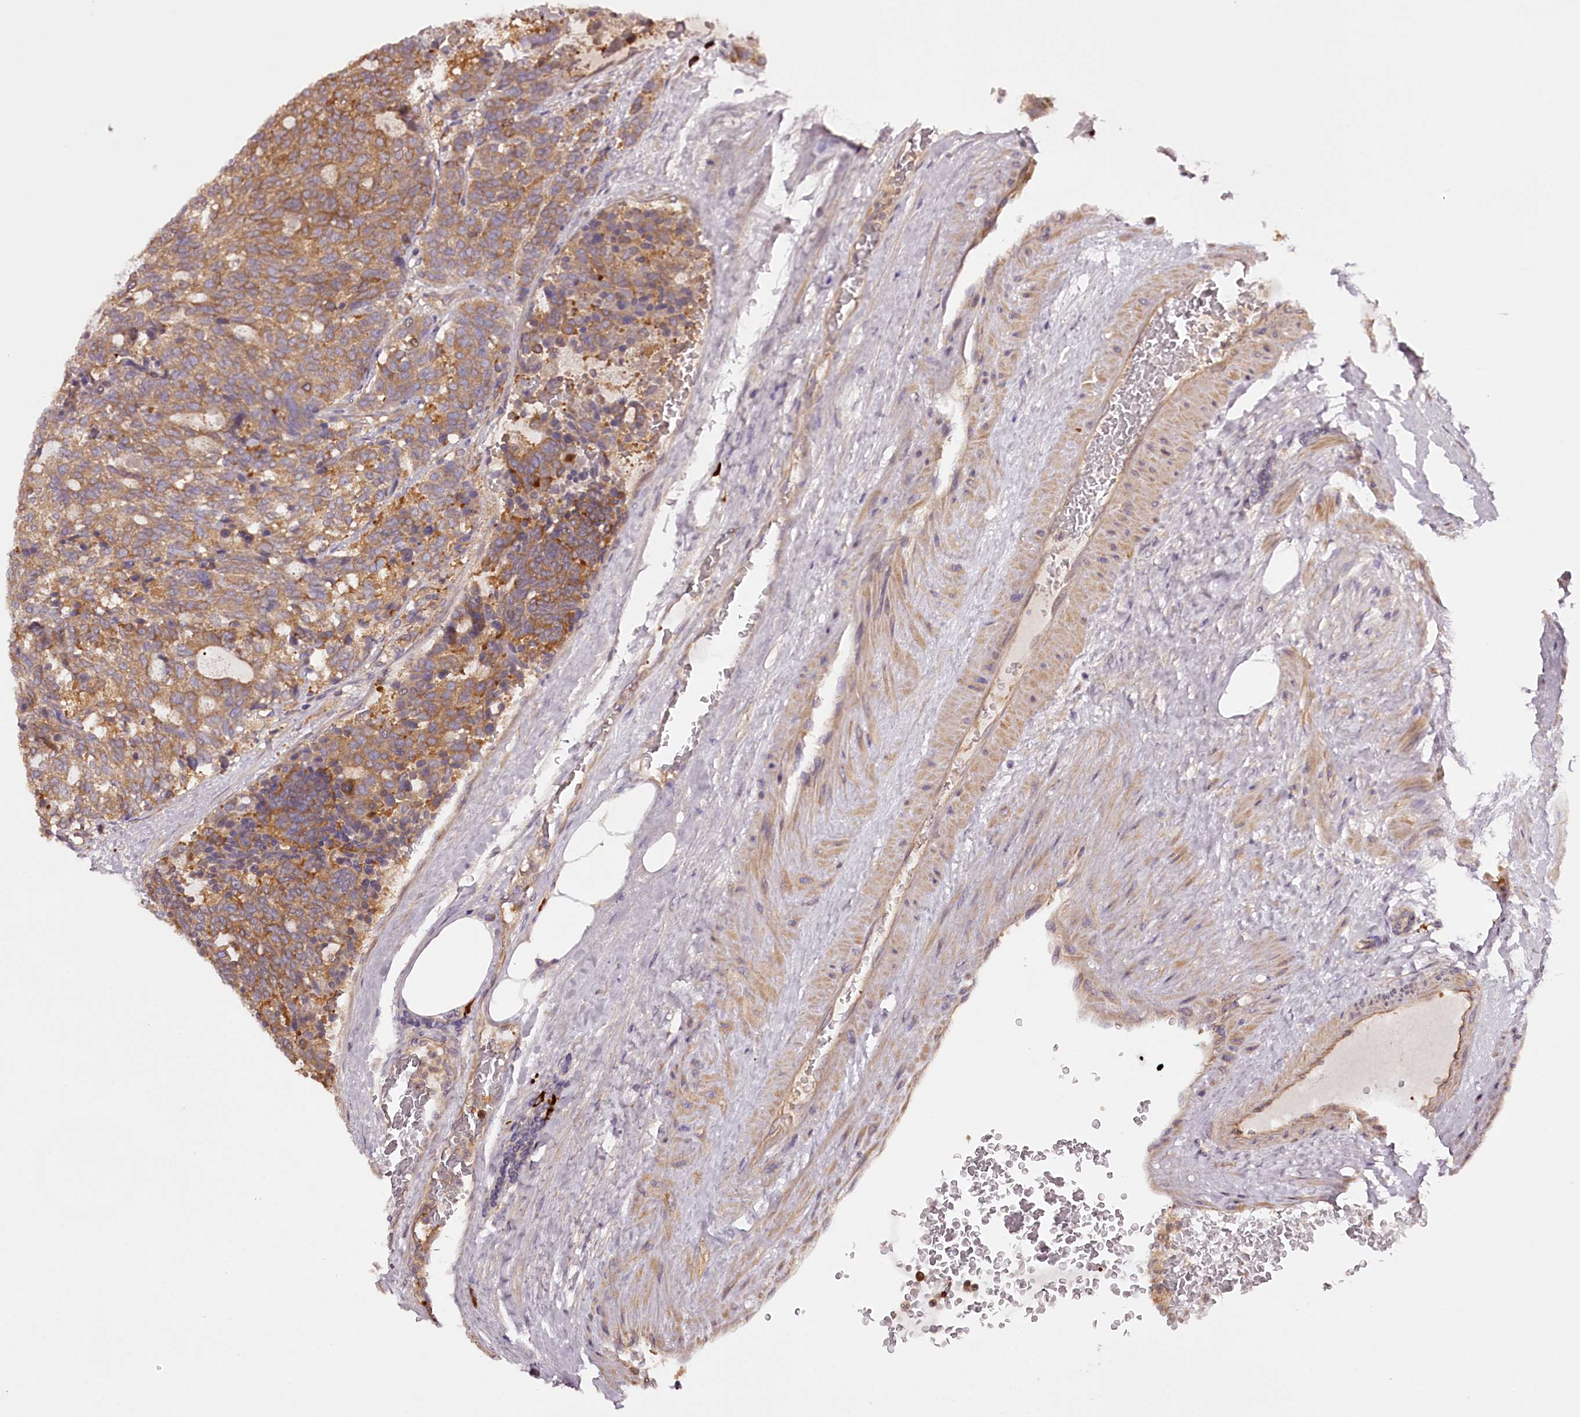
{"staining": {"intensity": "moderate", "quantity": ">75%", "location": "cytoplasmic/membranous"}, "tissue": "carcinoid", "cell_type": "Tumor cells", "image_type": "cancer", "snomed": [{"axis": "morphology", "description": "Carcinoid, malignant, NOS"}, {"axis": "topography", "description": "Pancreas"}], "caption": "Carcinoid was stained to show a protein in brown. There is medium levels of moderate cytoplasmic/membranous staining in approximately >75% of tumor cells.", "gene": "TARS1", "patient": {"sex": "female", "age": 54}}